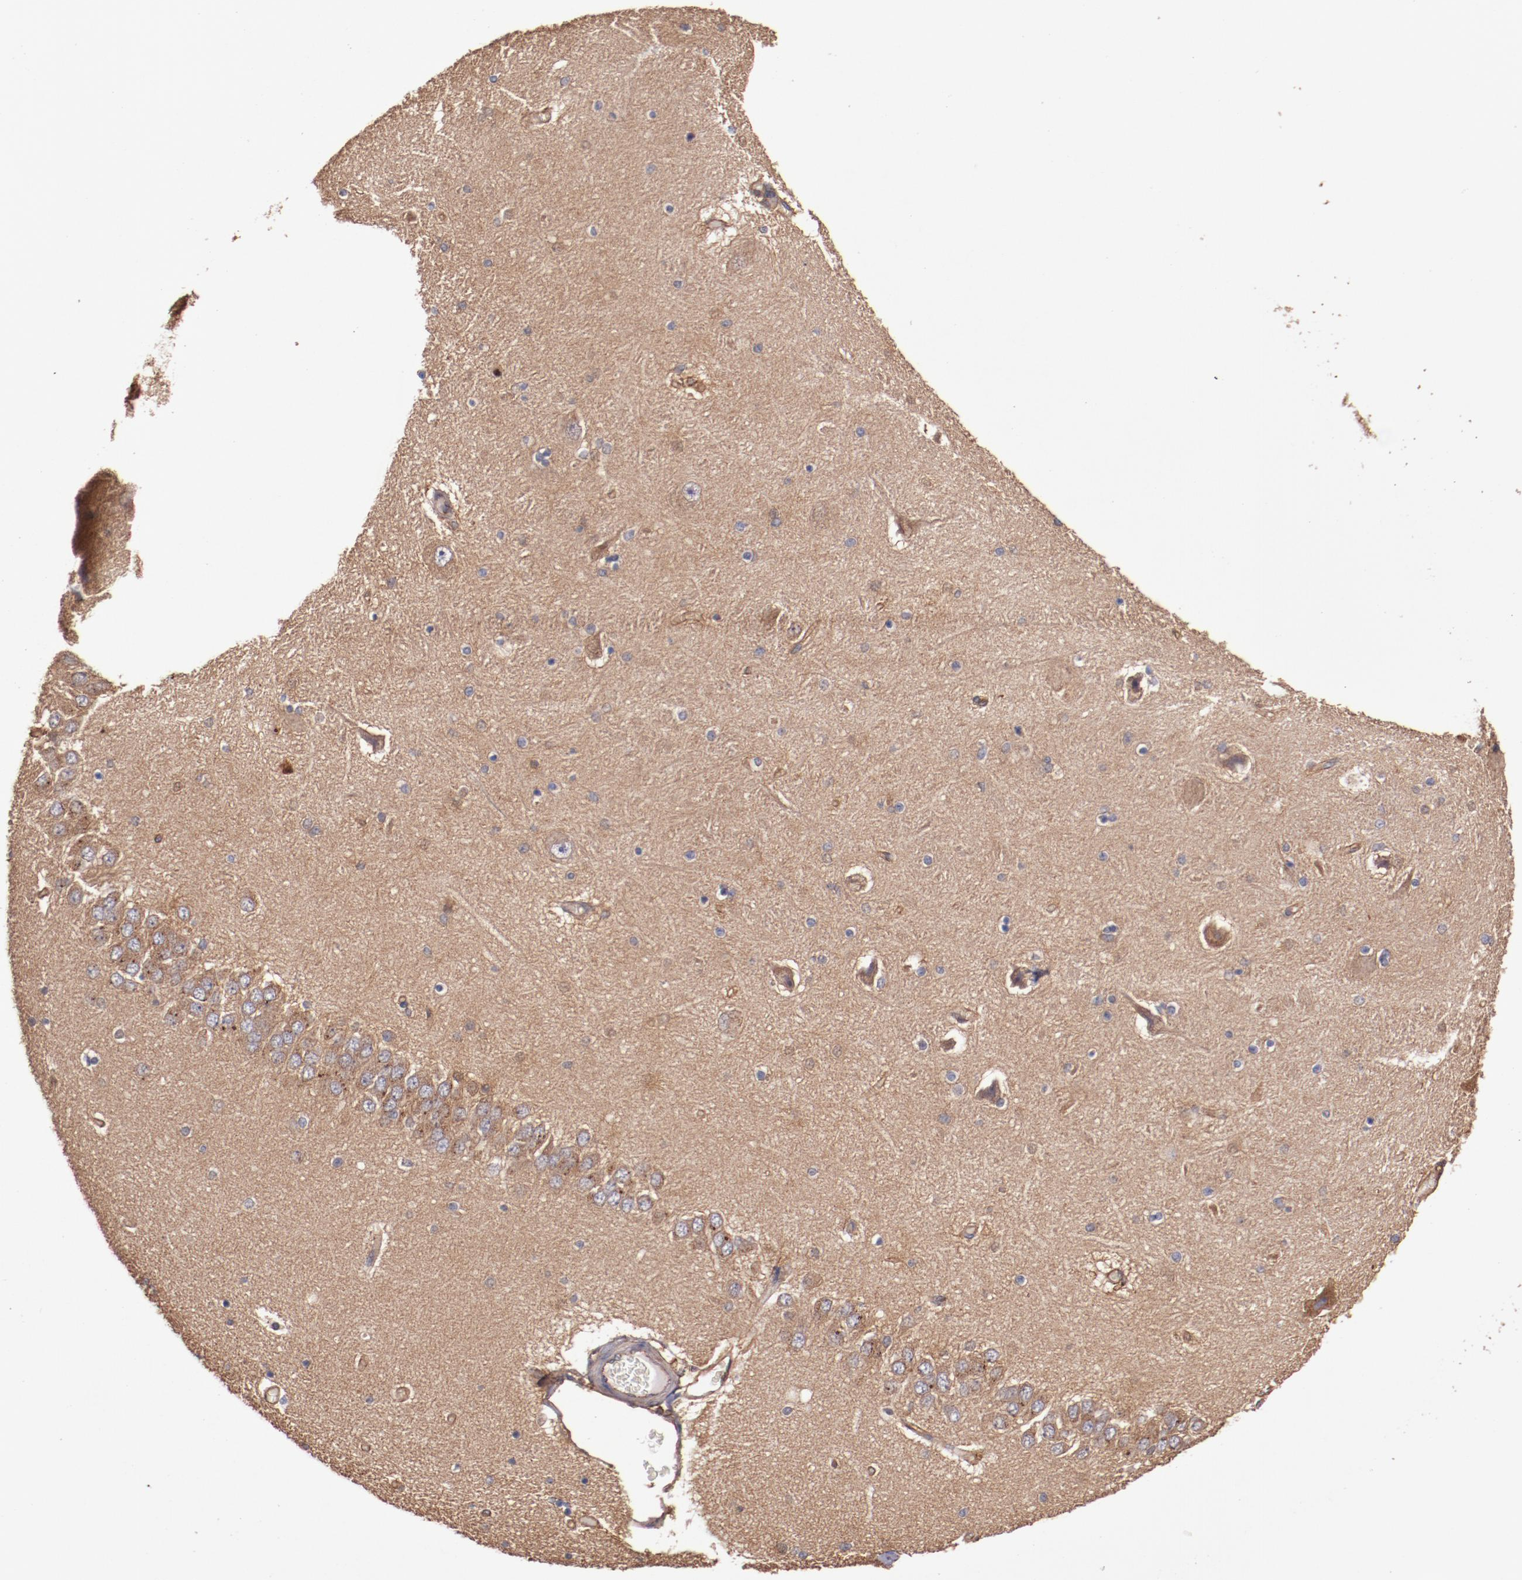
{"staining": {"intensity": "moderate", "quantity": ">75%", "location": "cytoplasmic/membranous"}, "tissue": "hippocampus", "cell_type": "Glial cells", "image_type": "normal", "snomed": [{"axis": "morphology", "description": "Normal tissue, NOS"}, {"axis": "topography", "description": "Hippocampus"}], "caption": "A micrograph of human hippocampus stained for a protein reveals moderate cytoplasmic/membranous brown staining in glial cells. The protein of interest is shown in brown color, while the nuclei are stained blue.", "gene": "TMOD3", "patient": {"sex": "female", "age": 54}}